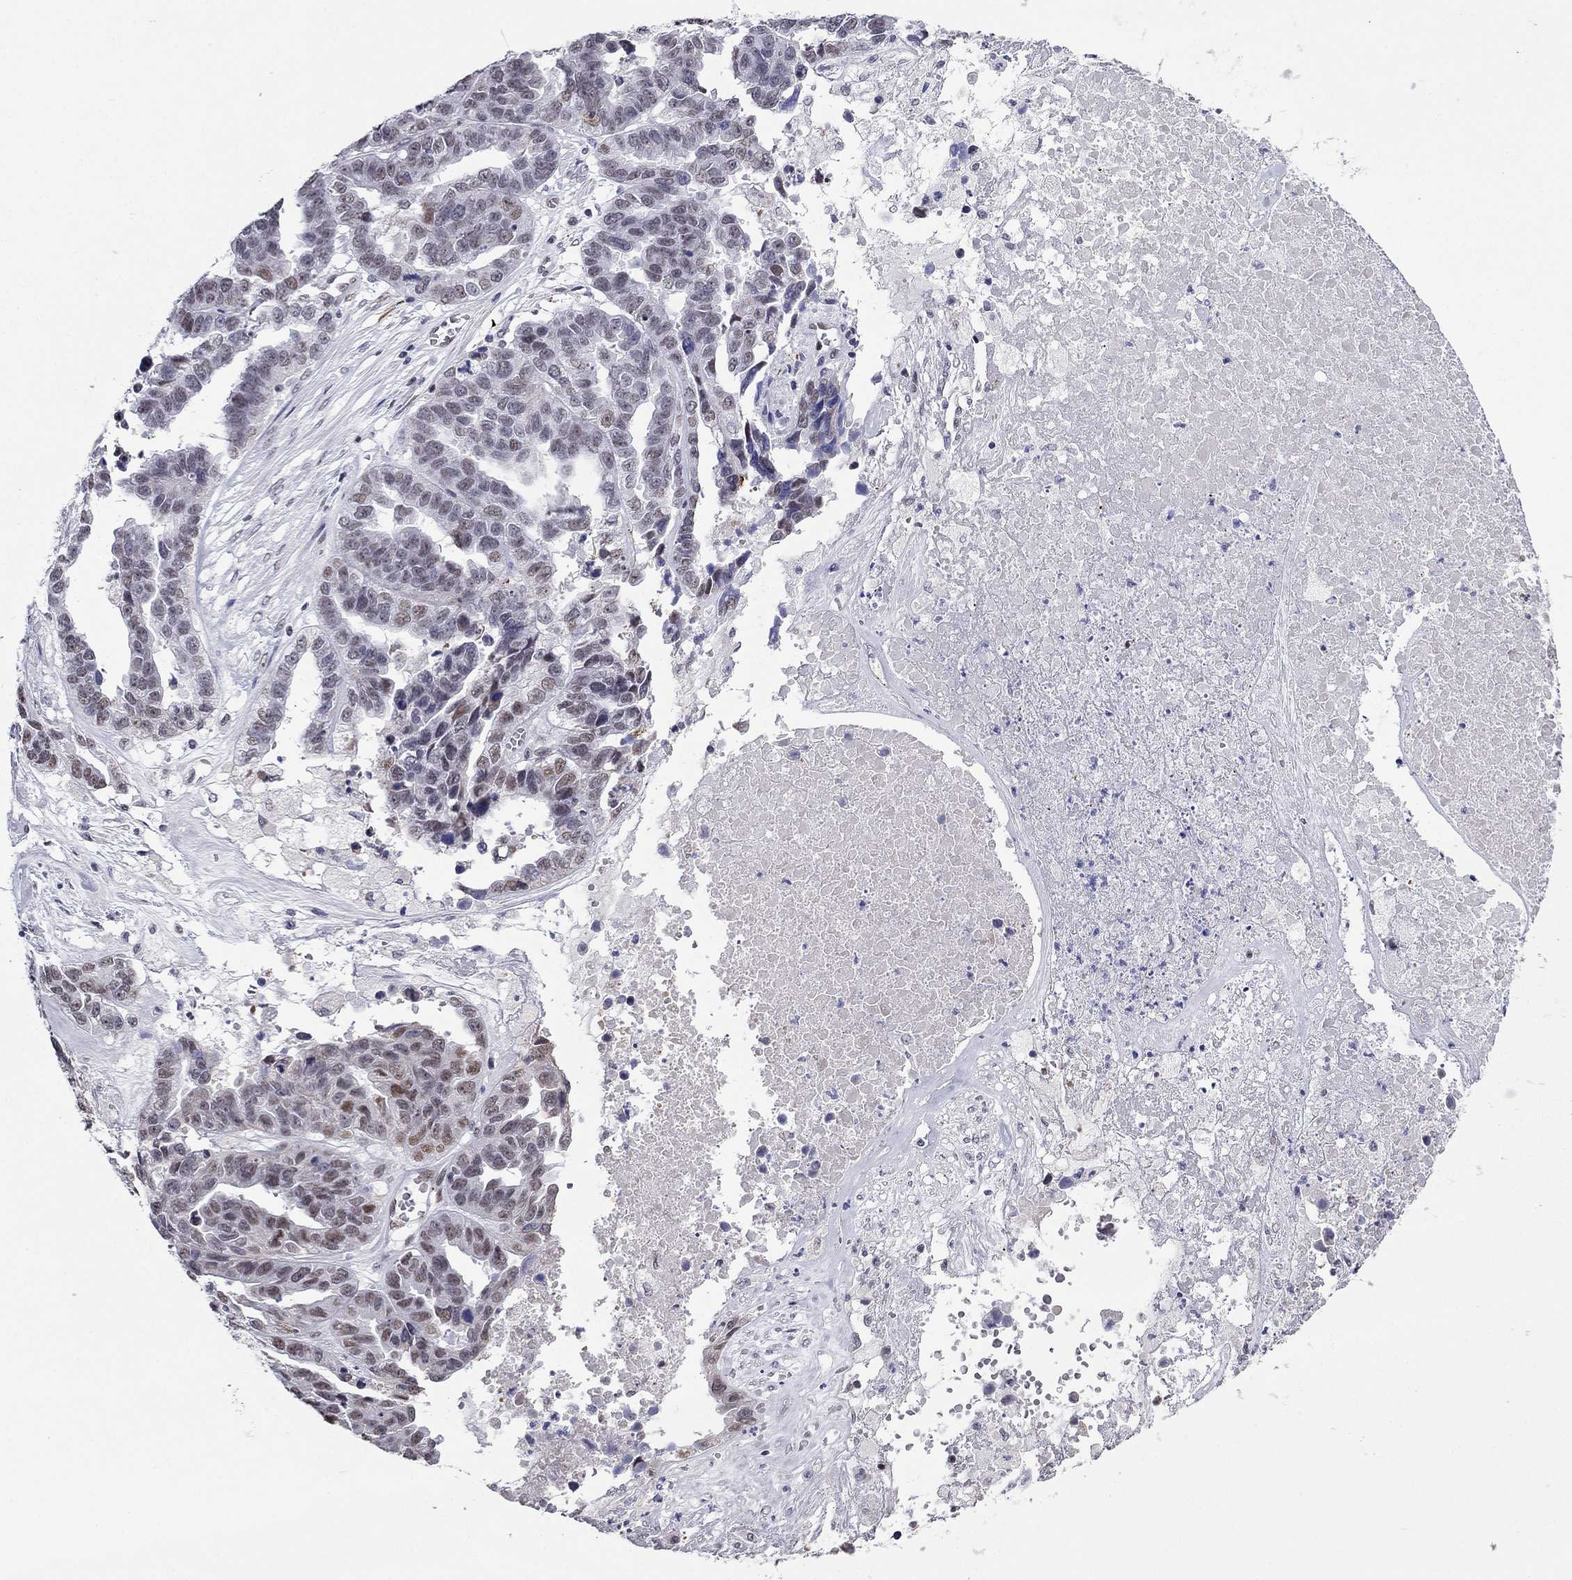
{"staining": {"intensity": "moderate", "quantity": "<25%", "location": "nuclear"}, "tissue": "ovarian cancer", "cell_type": "Tumor cells", "image_type": "cancer", "snomed": [{"axis": "morphology", "description": "Cystadenocarcinoma, serous, NOS"}, {"axis": "topography", "description": "Ovary"}], "caption": "The micrograph shows a brown stain indicating the presence of a protein in the nuclear of tumor cells in ovarian cancer.", "gene": "PPM1G", "patient": {"sex": "female", "age": 87}}